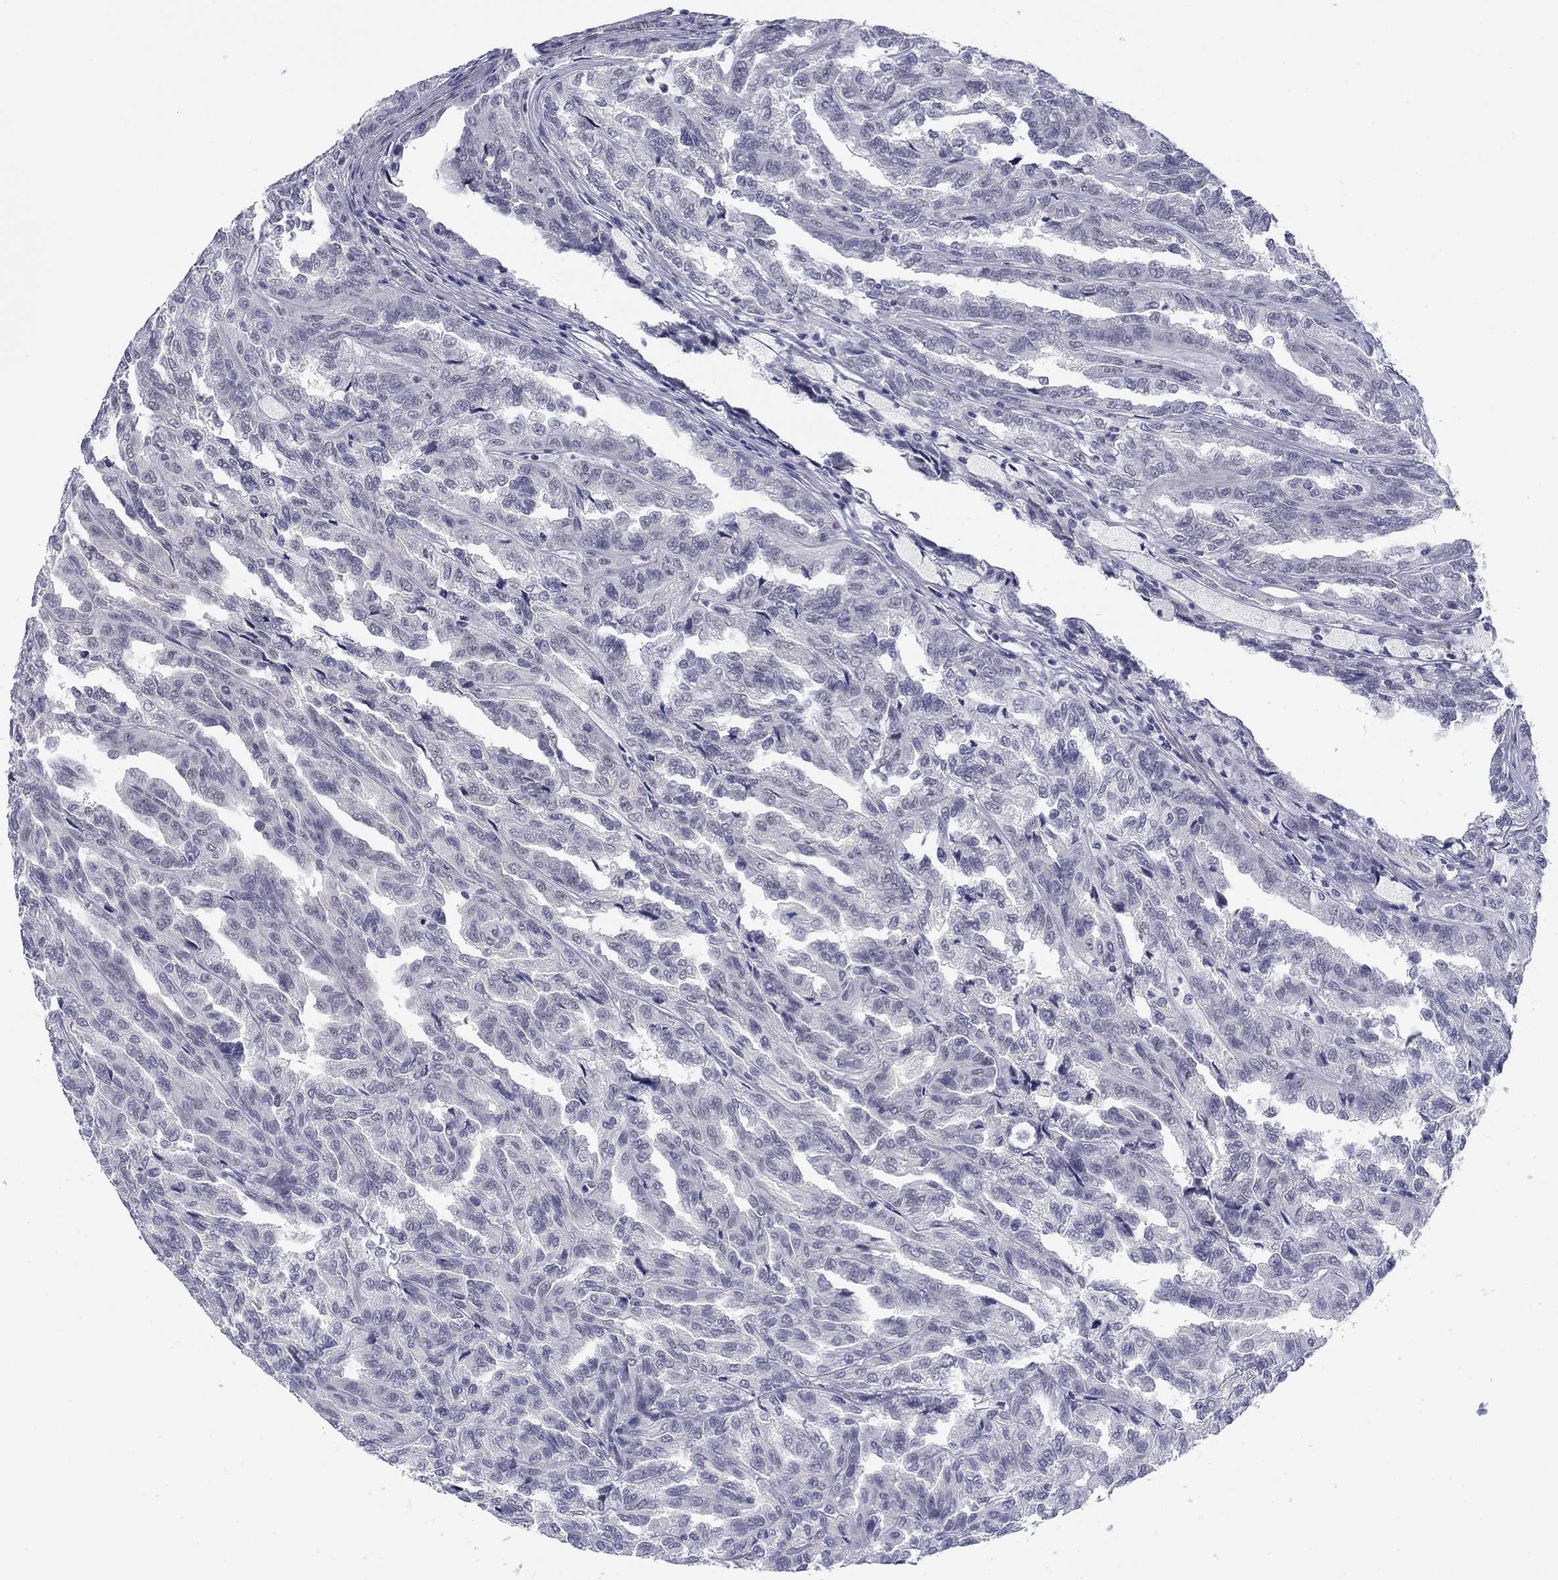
{"staining": {"intensity": "negative", "quantity": "none", "location": "none"}, "tissue": "renal cancer", "cell_type": "Tumor cells", "image_type": "cancer", "snomed": [{"axis": "morphology", "description": "Adenocarcinoma, NOS"}, {"axis": "topography", "description": "Kidney"}], "caption": "The photomicrograph demonstrates no significant expression in tumor cells of adenocarcinoma (renal). (DAB (3,3'-diaminobenzidine) IHC, high magnification).", "gene": "TIGD4", "patient": {"sex": "male", "age": 79}}